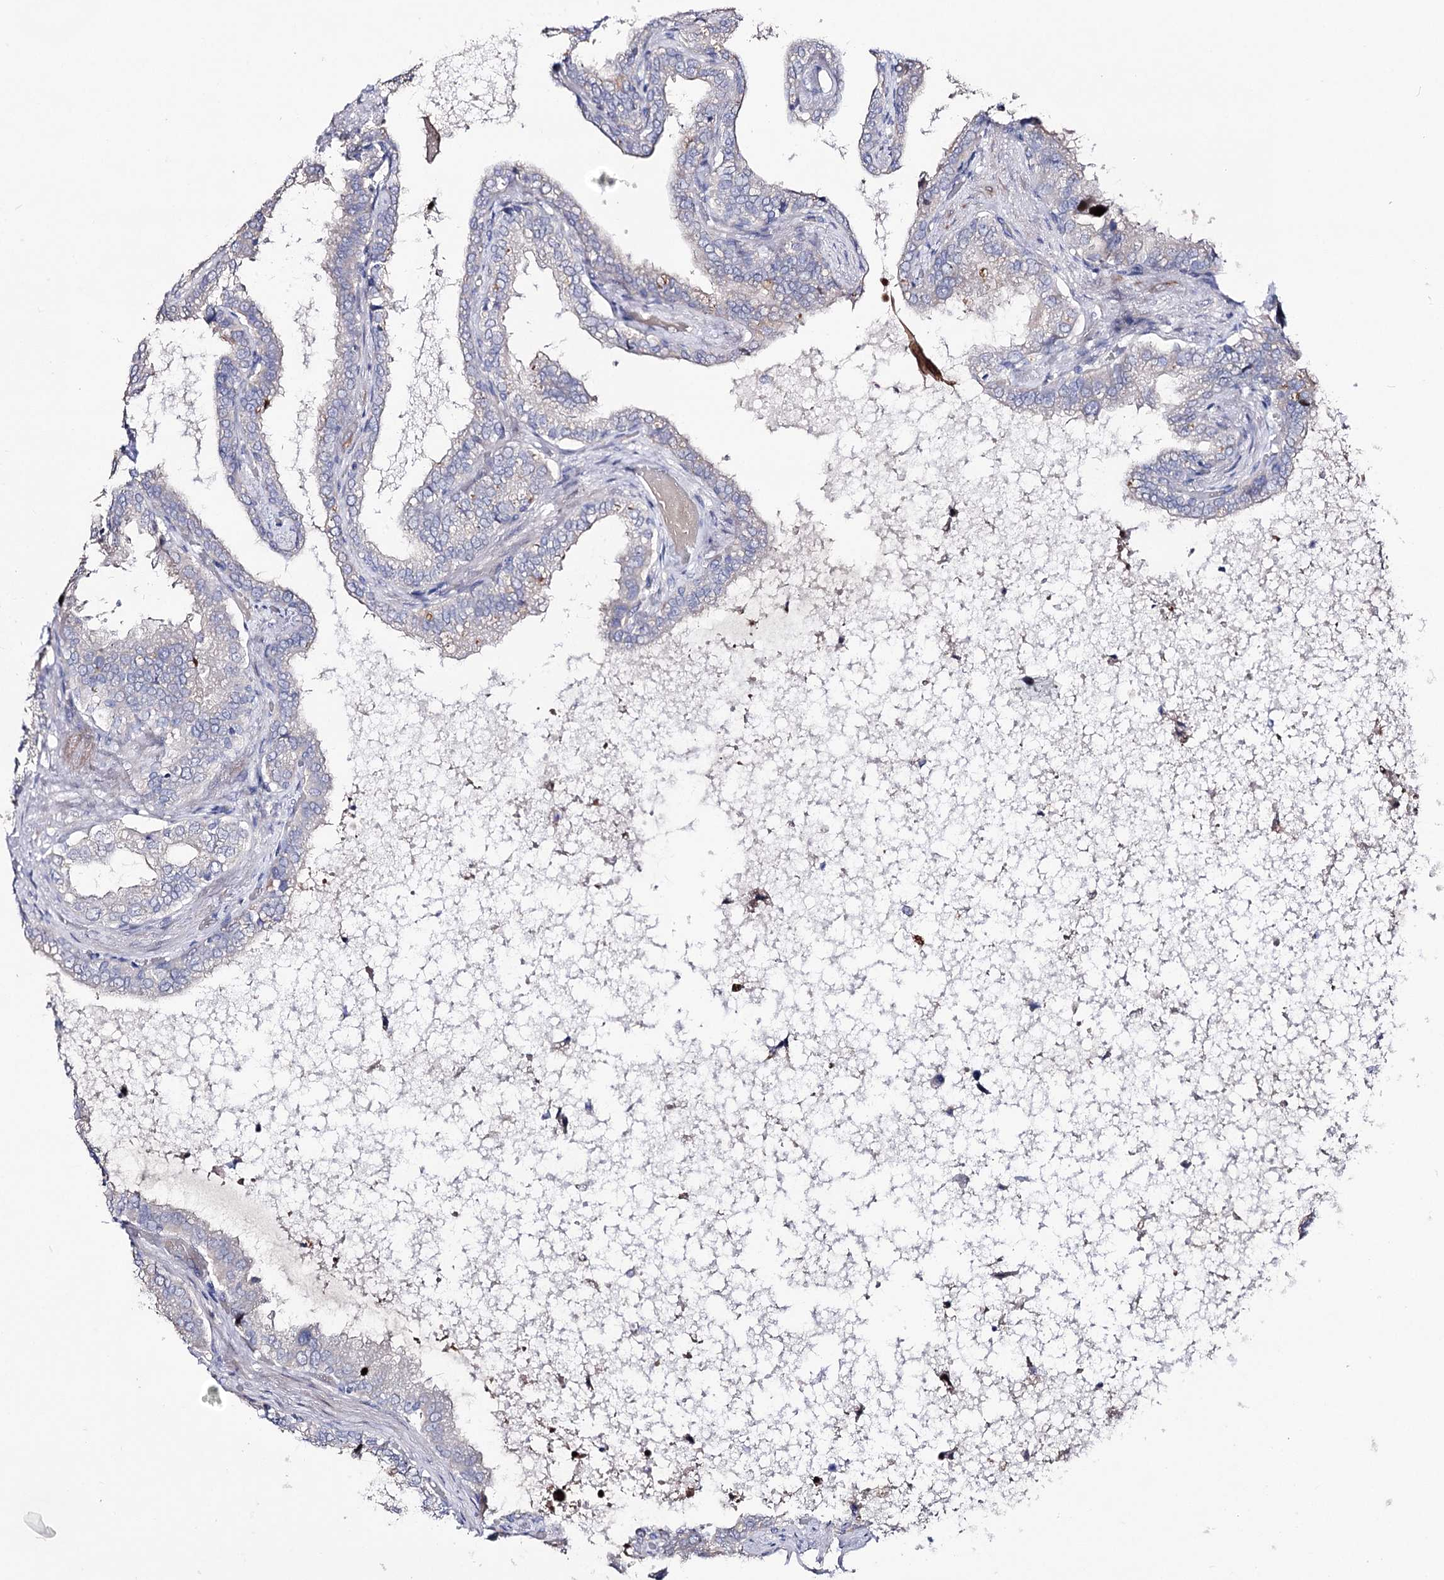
{"staining": {"intensity": "negative", "quantity": "none", "location": "none"}, "tissue": "seminal vesicle", "cell_type": "Glandular cells", "image_type": "normal", "snomed": [{"axis": "morphology", "description": "Normal tissue, NOS"}, {"axis": "topography", "description": "Seminal veicle"}], "caption": "A histopathology image of seminal vesicle stained for a protein exhibits no brown staining in glandular cells. (Immunohistochemistry, brightfield microscopy, high magnification).", "gene": "NRAP", "patient": {"sex": "male", "age": 46}}